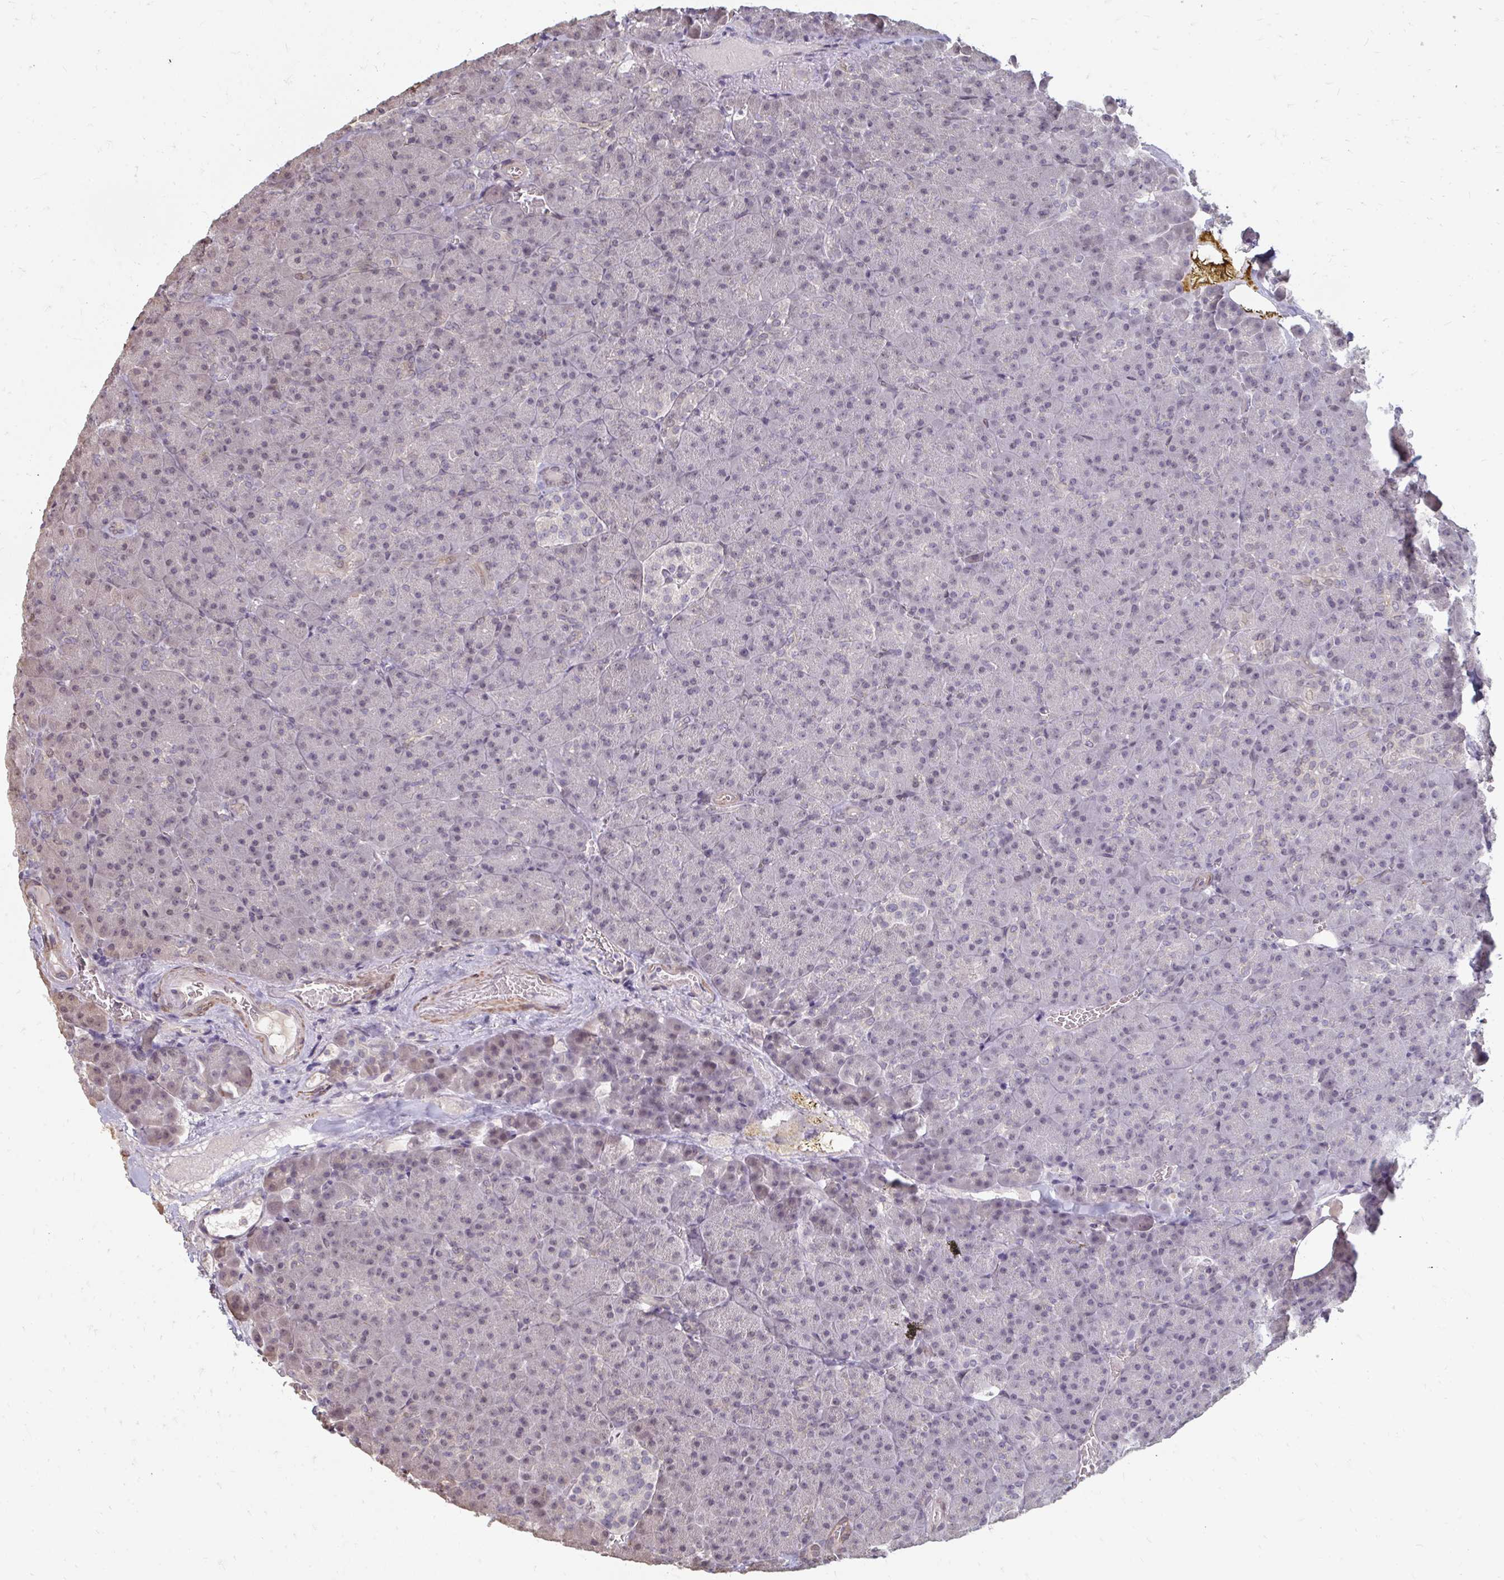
{"staining": {"intensity": "weak", "quantity": "<25%", "location": "cytoplasmic/membranous,nuclear"}, "tissue": "pancreas", "cell_type": "Exocrine glandular cells", "image_type": "normal", "snomed": [{"axis": "morphology", "description": "Normal tissue, NOS"}, {"axis": "topography", "description": "Pancreas"}], "caption": "Exocrine glandular cells show no significant expression in normal pancreas.", "gene": "GPC5", "patient": {"sex": "female", "age": 74}}